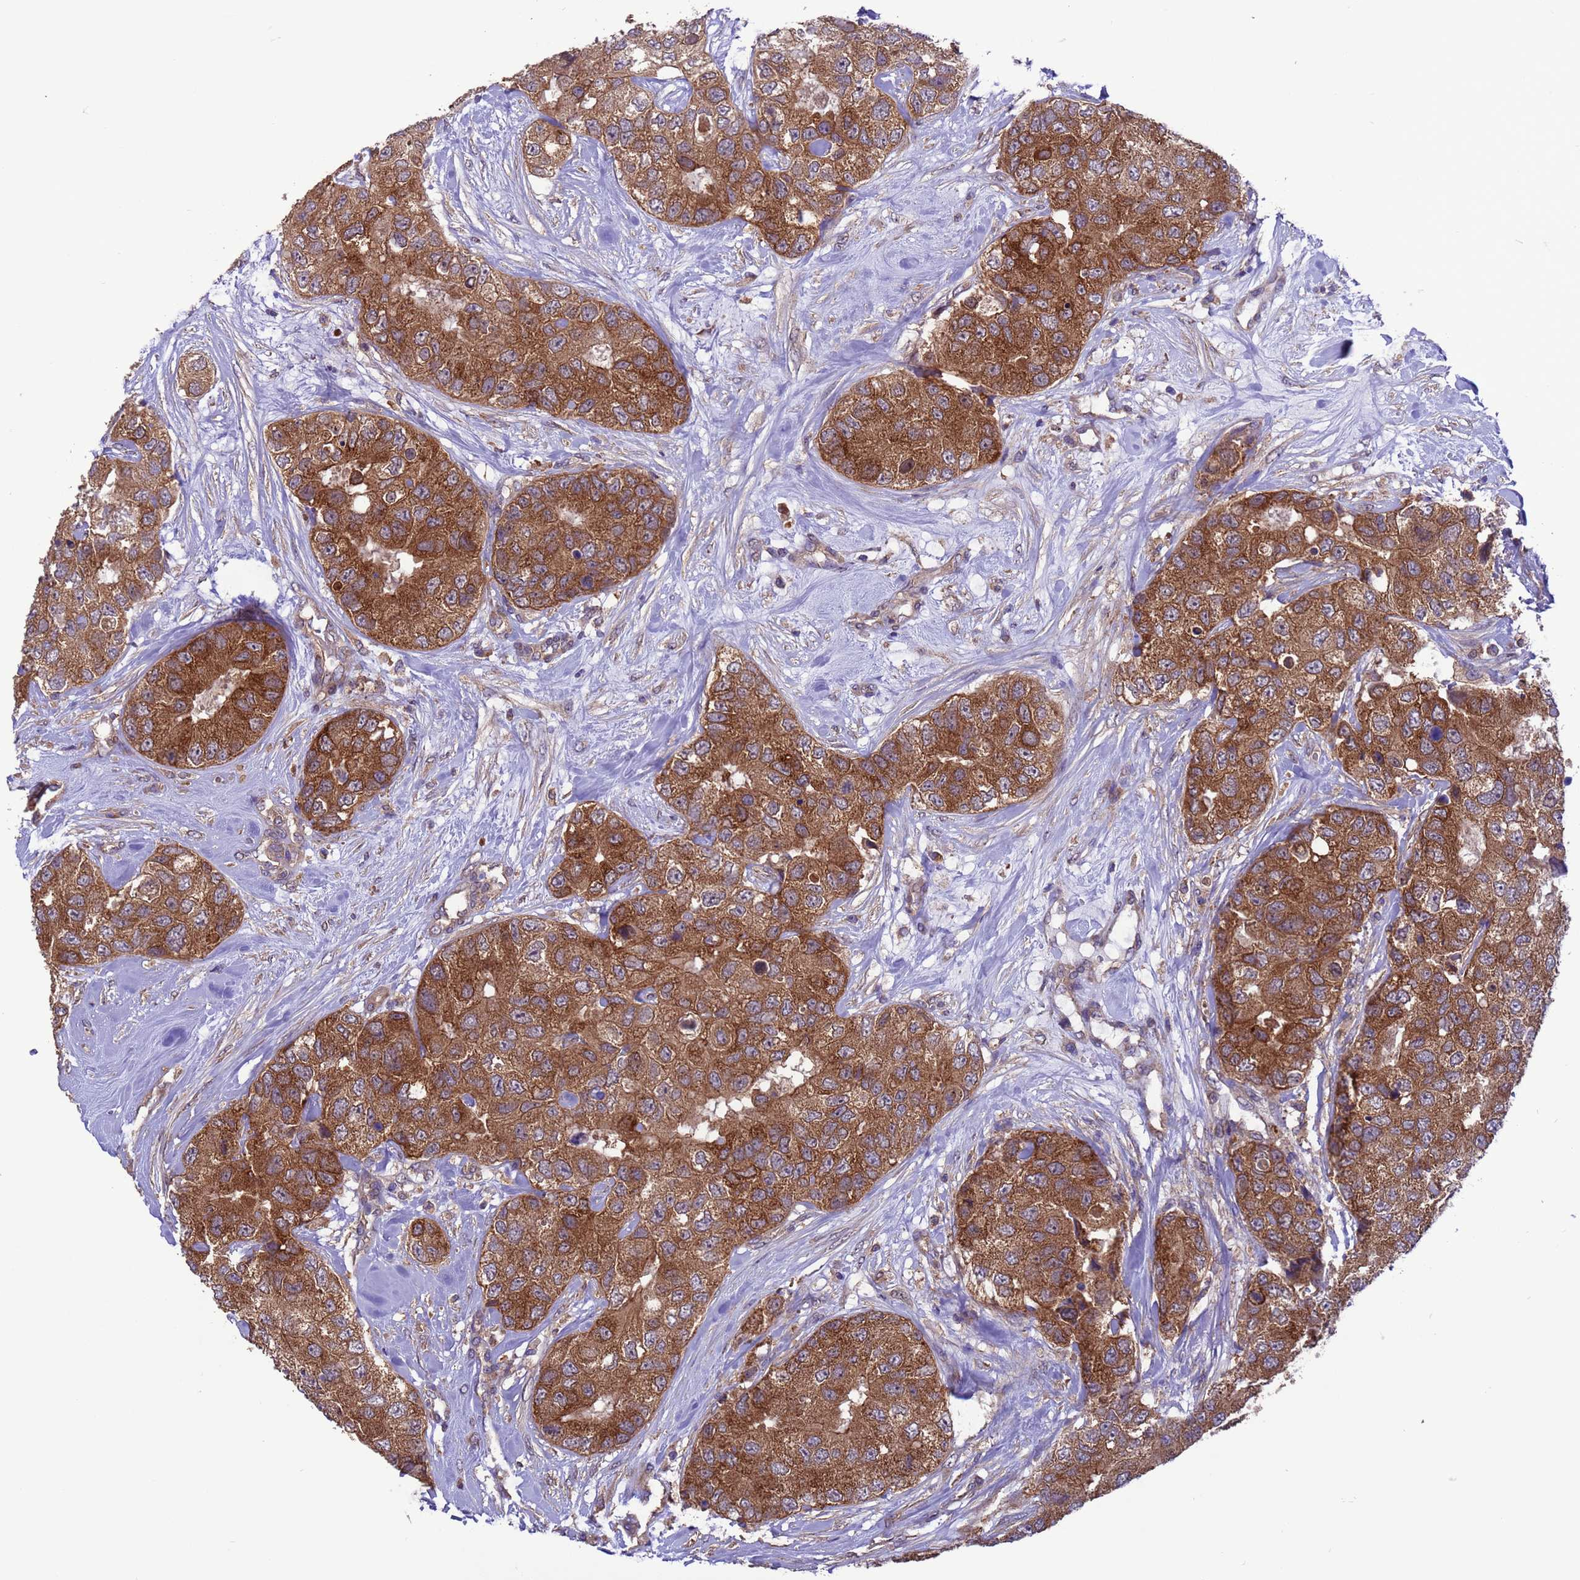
{"staining": {"intensity": "strong", "quantity": ">75%", "location": "cytoplasmic/membranous"}, "tissue": "breast cancer", "cell_type": "Tumor cells", "image_type": "cancer", "snomed": [{"axis": "morphology", "description": "Duct carcinoma"}, {"axis": "topography", "description": "Breast"}], "caption": "Immunohistochemical staining of invasive ductal carcinoma (breast) demonstrates high levels of strong cytoplasmic/membranous protein staining in approximately >75% of tumor cells.", "gene": "ARHGAP12", "patient": {"sex": "female", "age": 62}}